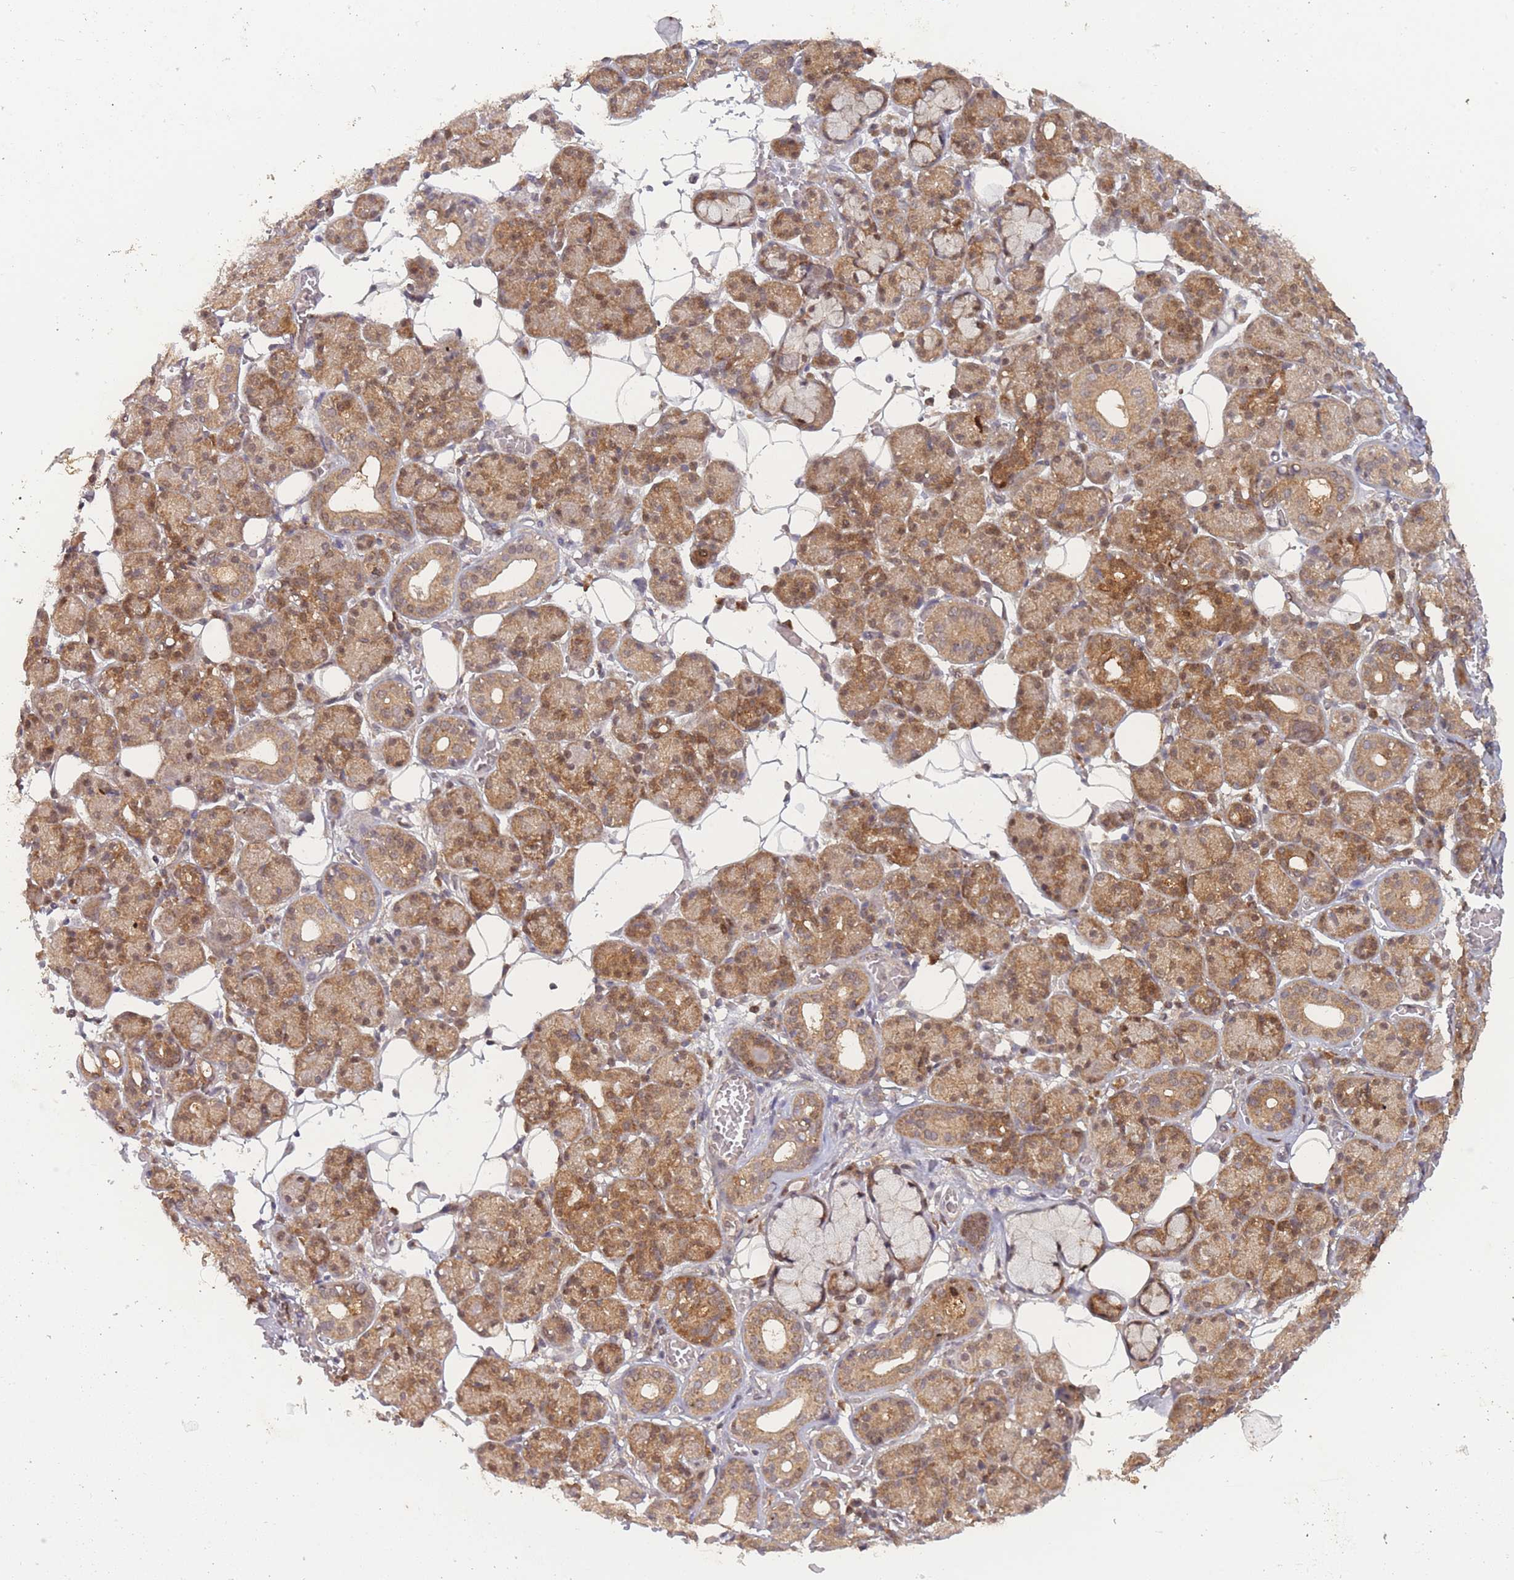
{"staining": {"intensity": "moderate", "quantity": ">75%", "location": "cytoplasmic/membranous,nuclear"}, "tissue": "salivary gland", "cell_type": "Glandular cells", "image_type": "normal", "snomed": [{"axis": "morphology", "description": "Normal tissue, NOS"}, {"axis": "topography", "description": "Salivary gland"}], "caption": "This is a histology image of IHC staining of unremarkable salivary gland, which shows moderate positivity in the cytoplasmic/membranous,nuclear of glandular cells.", "gene": "MRI1", "patient": {"sex": "male", "age": 63}}